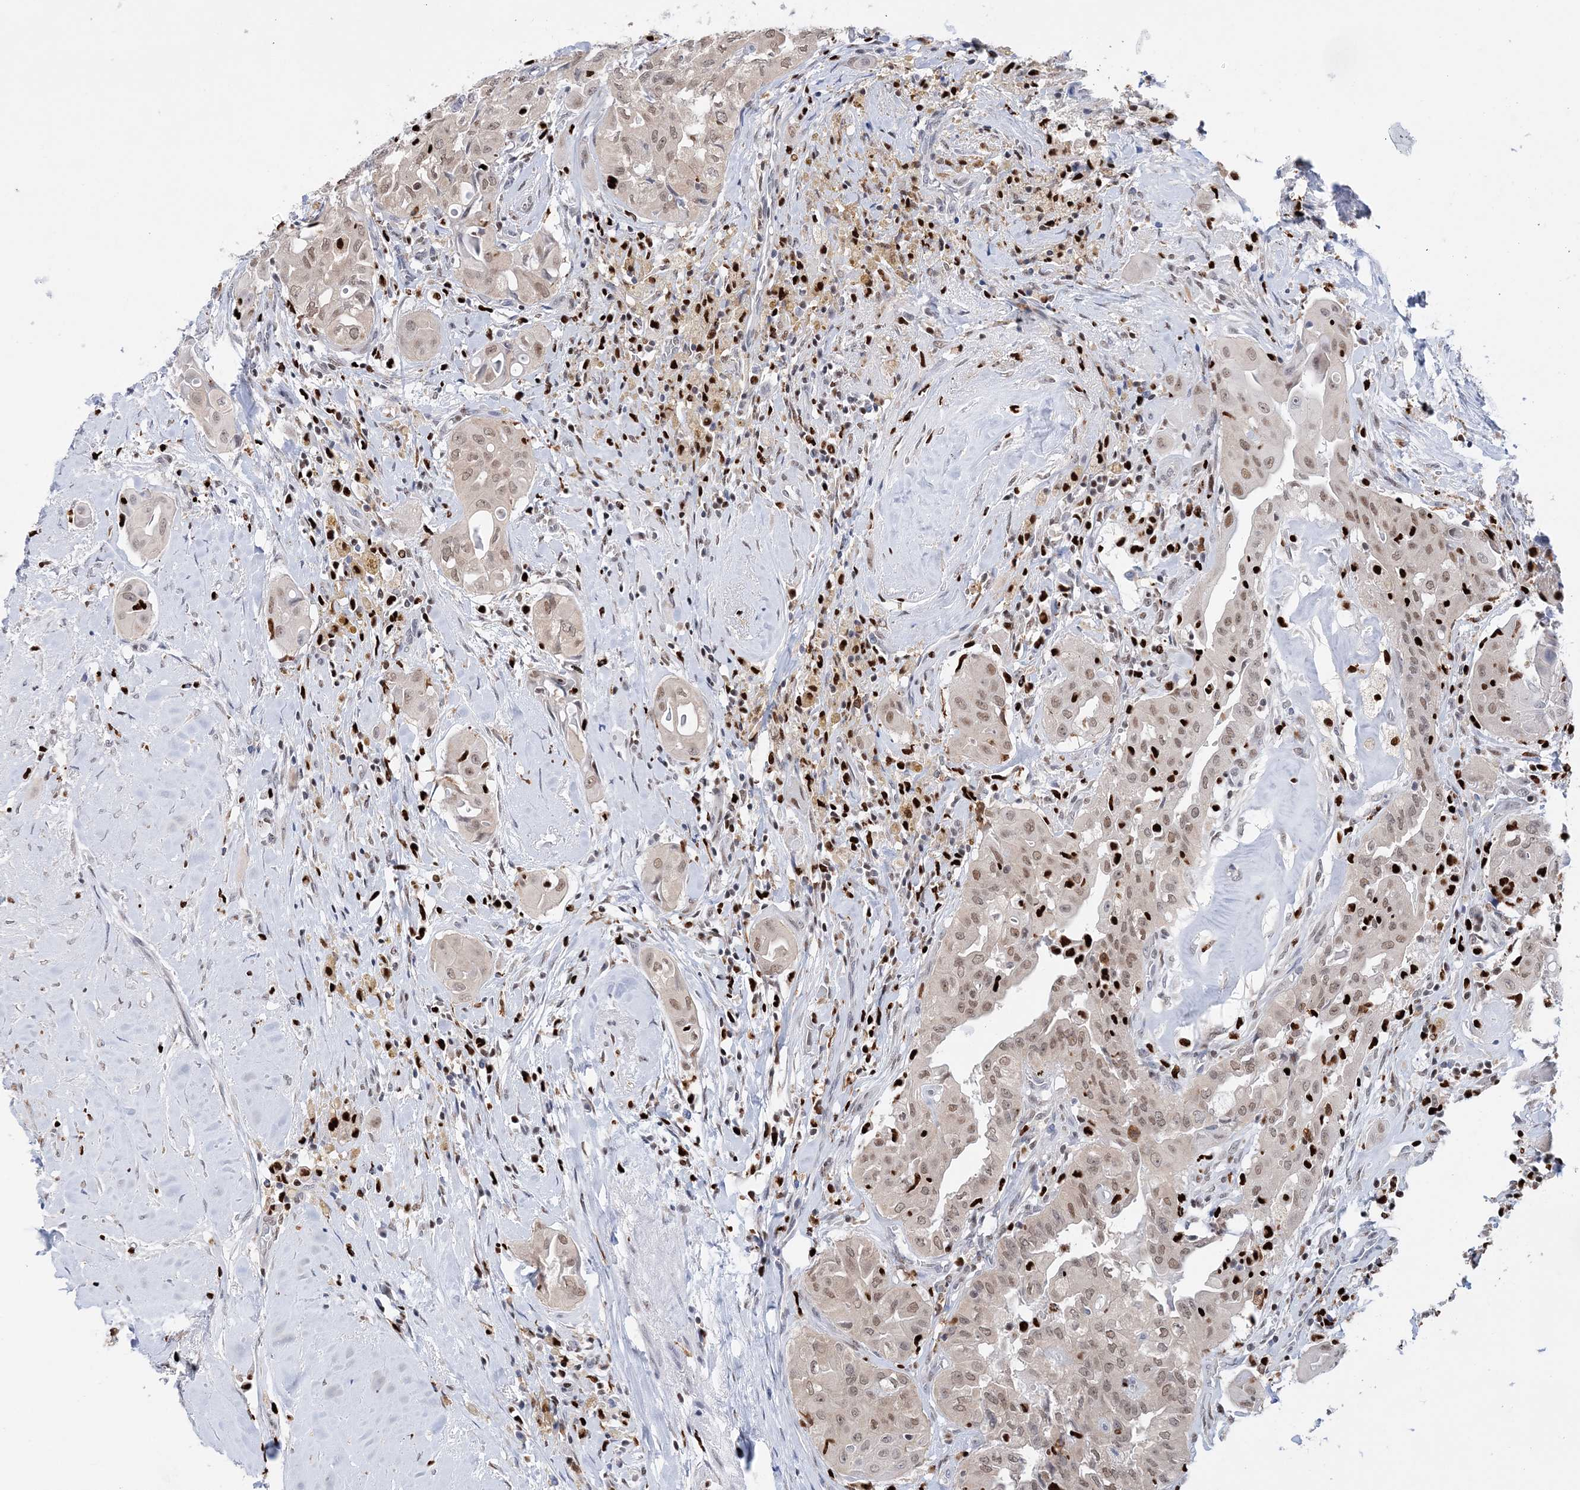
{"staining": {"intensity": "moderate", "quantity": "25%-75%", "location": "nuclear"}, "tissue": "thyroid cancer", "cell_type": "Tumor cells", "image_type": "cancer", "snomed": [{"axis": "morphology", "description": "Papillary adenocarcinoma, NOS"}, {"axis": "topography", "description": "Thyroid gland"}], "caption": "Protein staining exhibits moderate nuclear expression in approximately 25%-75% of tumor cells in thyroid cancer.", "gene": "NIT2", "patient": {"sex": "female", "age": 59}}